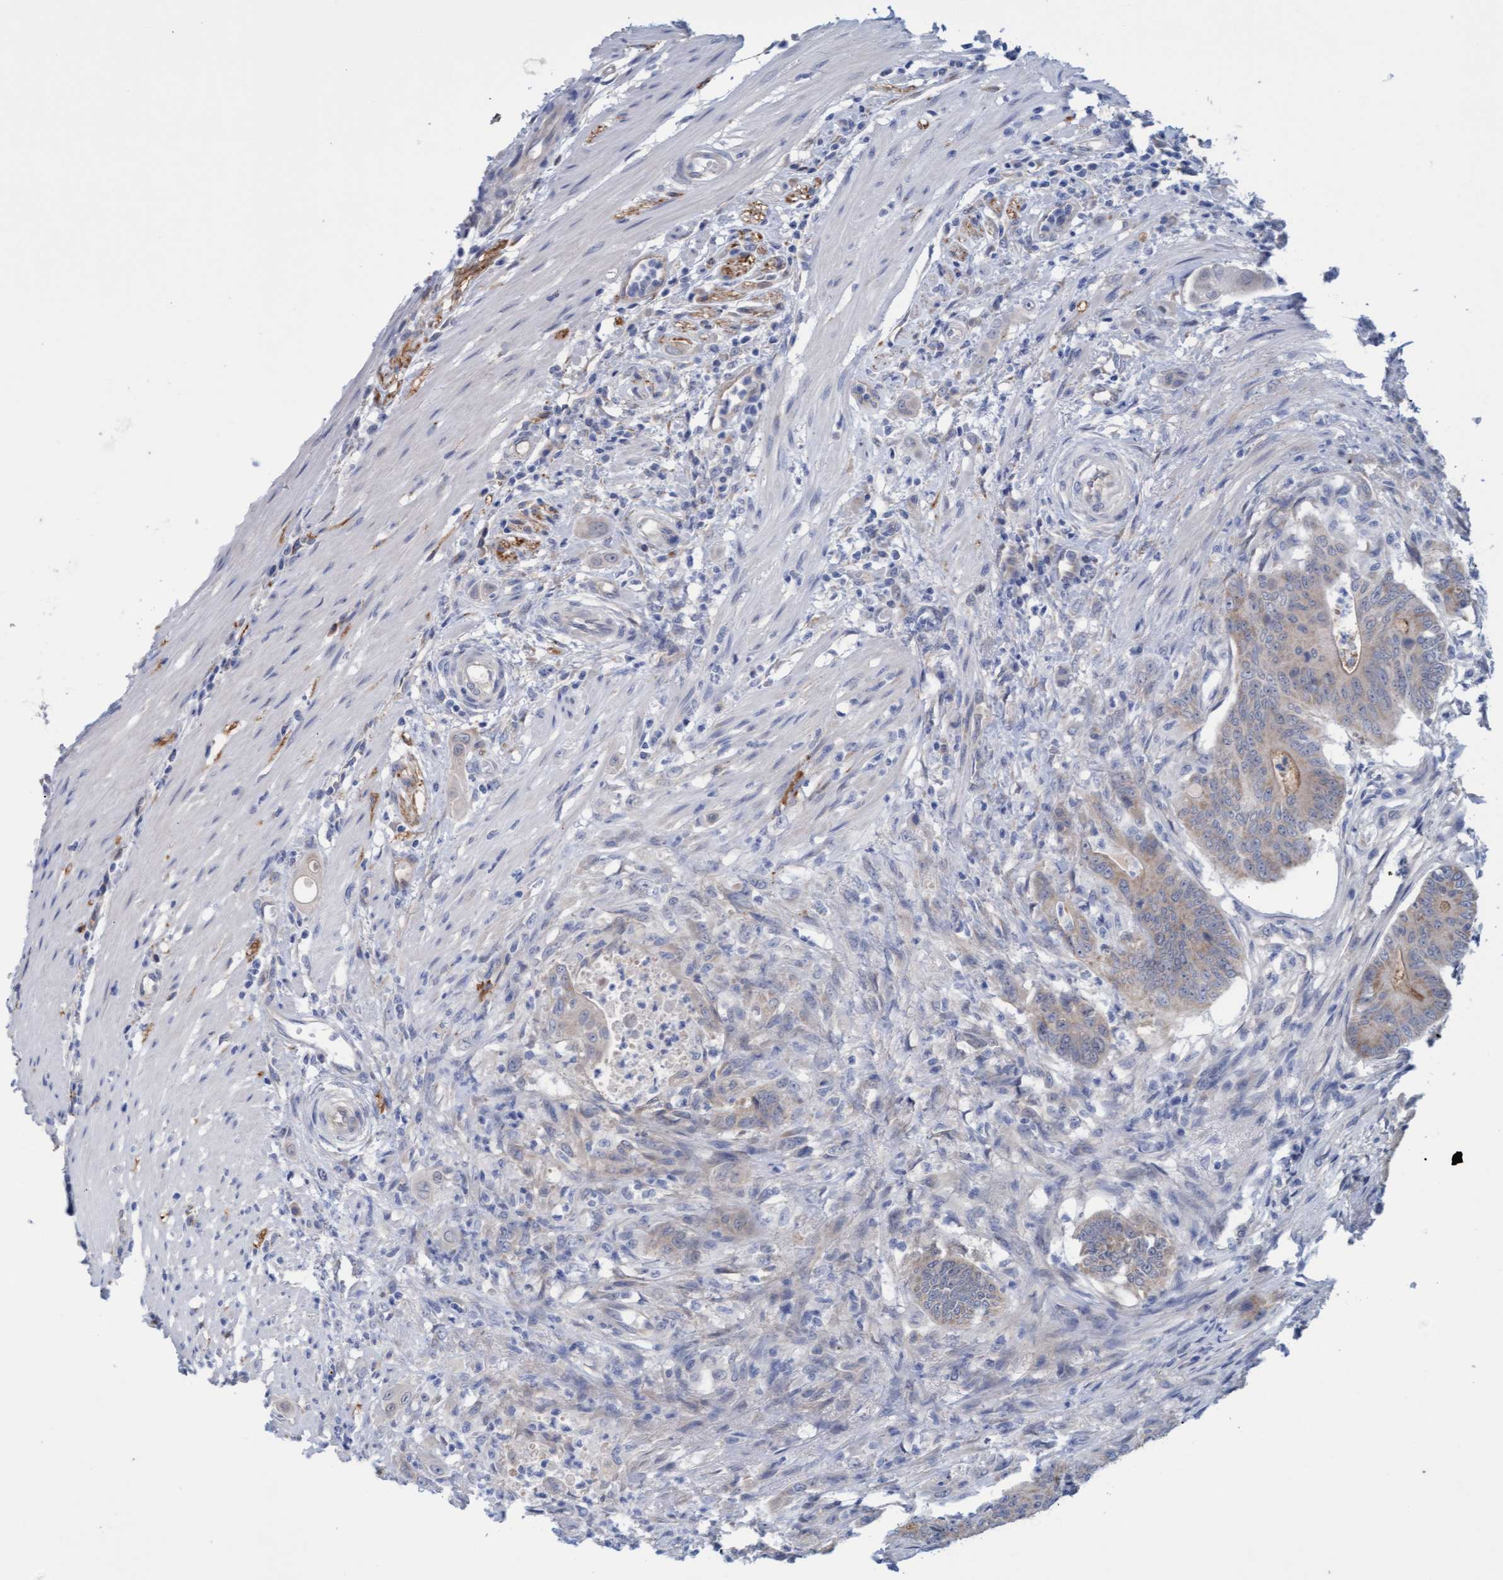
{"staining": {"intensity": "weak", "quantity": "<25%", "location": "cytoplasmic/membranous"}, "tissue": "colorectal cancer", "cell_type": "Tumor cells", "image_type": "cancer", "snomed": [{"axis": "morphology", "description": "Adenoma, NOS"}, {"axis": "morphology", "description": "Adenocarcinoma, NOS"}, {"axis": "topography", "description": "Colon"}], "caption": "An image of colorectal cancer (adenocarcinoma) stained for a protein demonstrates no brown staining in tumor cells.", "gene": "STXBP1", "patient": {"sex": "male", "age": 79}}